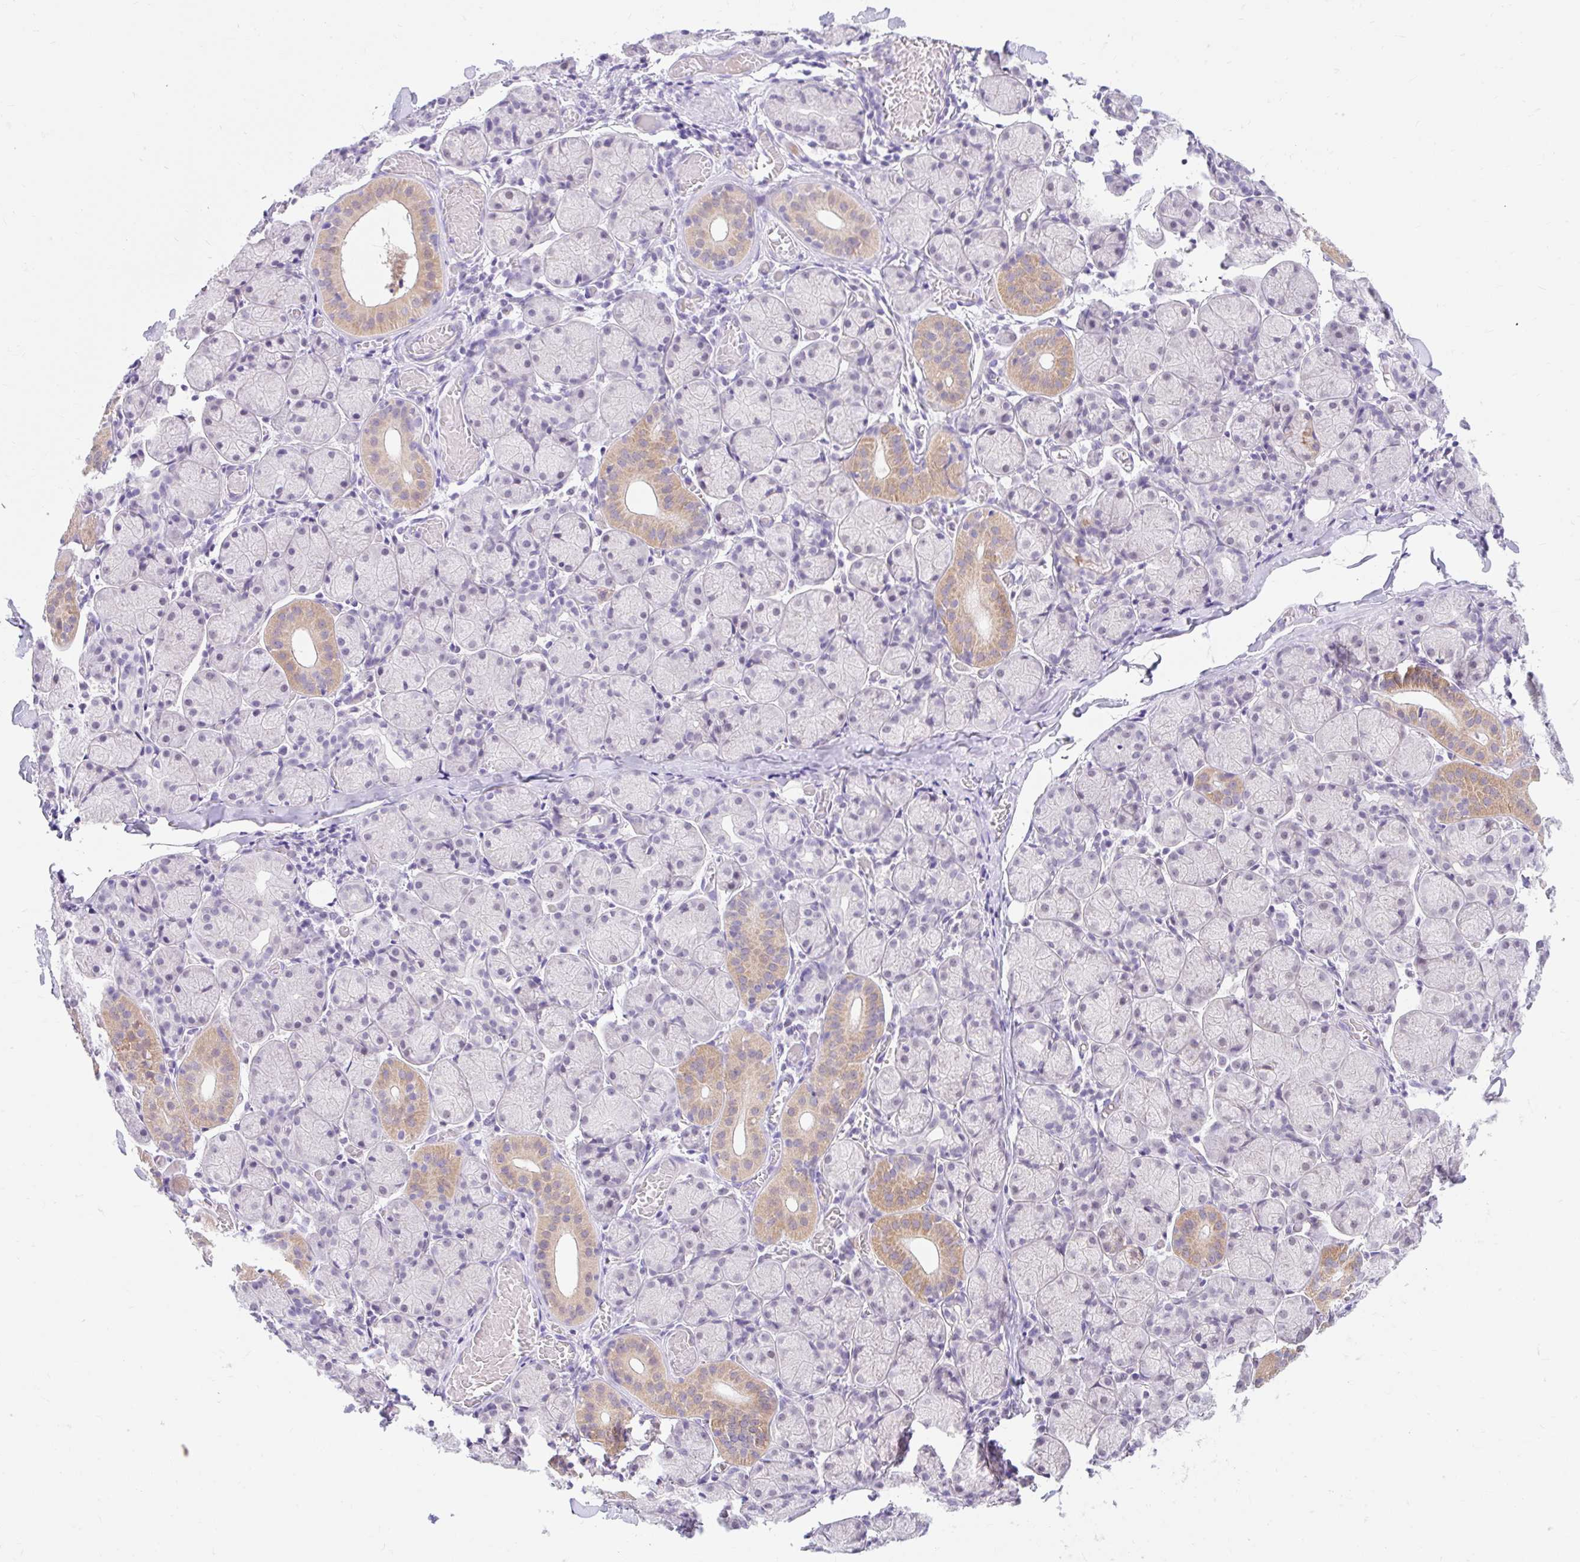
{"staining": {"intensity": "moderate", "quantity": "<25%", "location": "cytoplasmic/membranous"}, "tissue": "salivary gland", "cell_type": "Glandular cells", "image_type": "normal", "snomed": [{"axis": "morphology", "description": "Normal tissue, NOS"}, {"axis": "topography", "description": "Salivary gland"}], "caption": "Salivary gland stained with immunohistochemistry (IHC) reveals moderate cytoplasmic/membranous positivity in about <25% of glandular cells.", "gene": "ITPK1", "patient": {"sex": "female", "age": 24}}